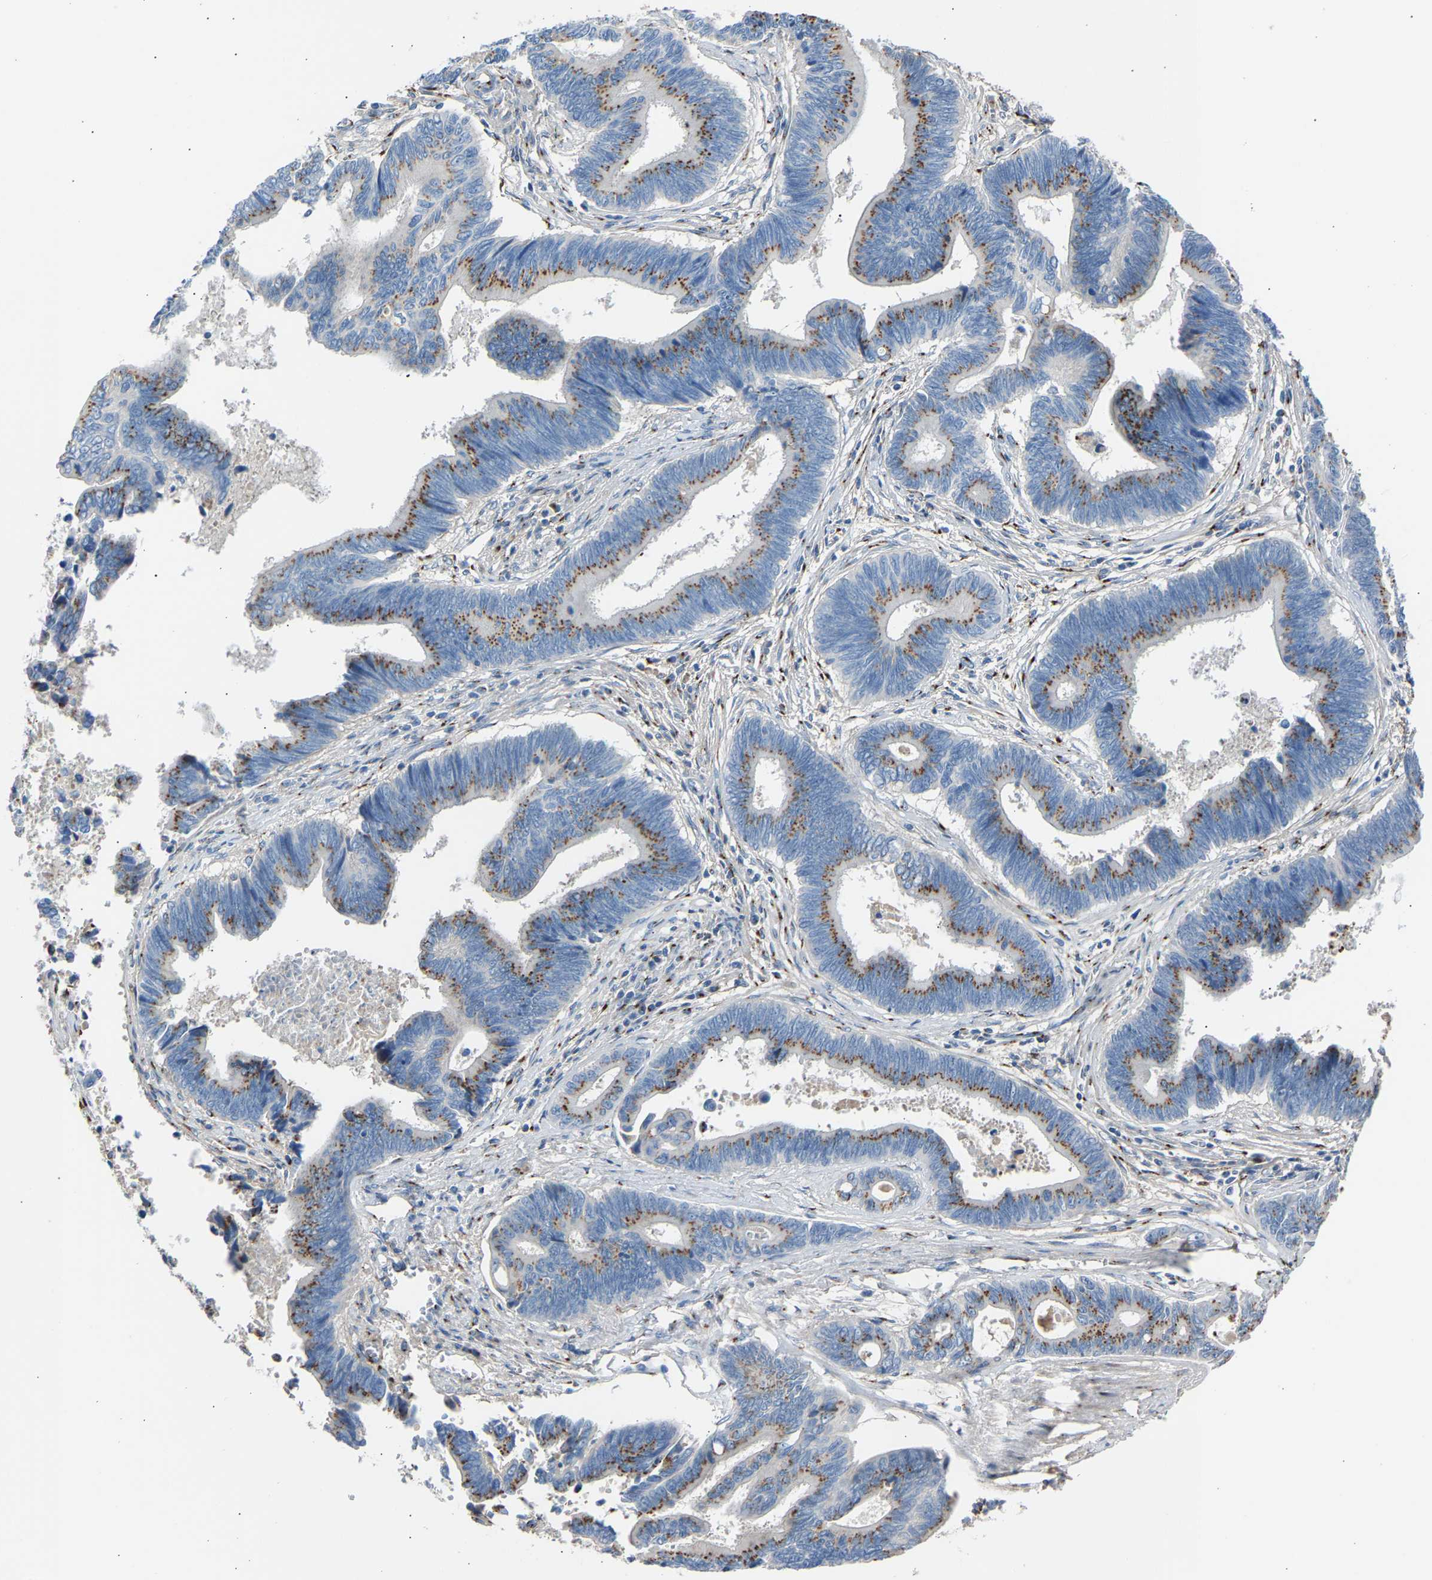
{"staining": {"intensity": "moderate", "quantity": ">75%", "location": "cytoplasmic/membranous"}, "tissue": "pancreatic cancer", "cell_type": "Tumor cells", "image_type": "cancer", "snomed": [{"axis": "morphology", "description": "Adenocarcinoma, NOS"}, {"axis": "topography", "description": "Pancreas"}], "caption": "This histopathology image shows immunohistochemistry staining of pancreatic adenocarcinoma, with medium moderate cytoplasmic/membranous expression in approximately >75% of tumor cells.", "gene": "CYREN", "patient": {"sex": "female", "age": 70}}